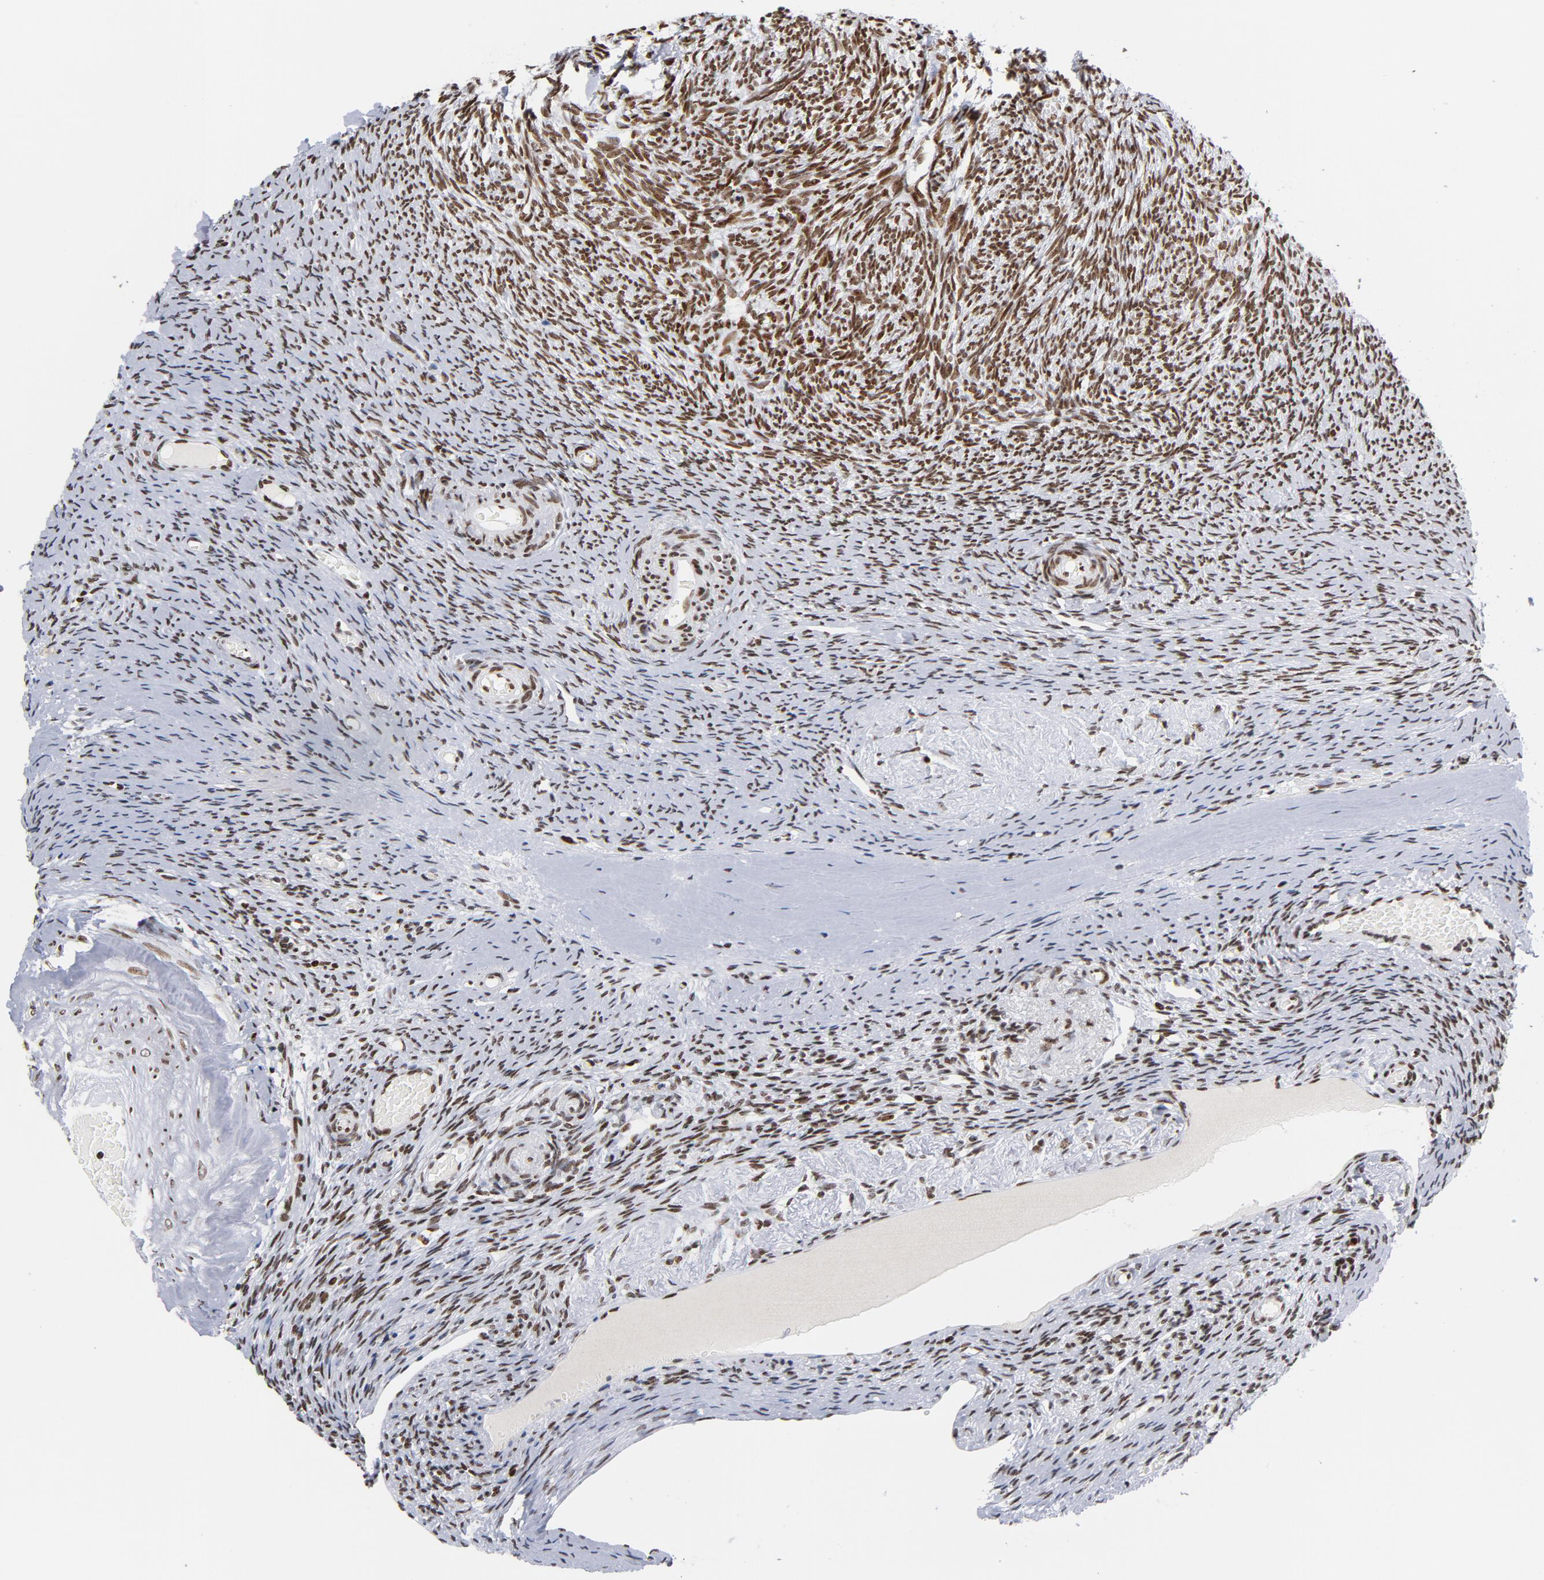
{"staining": {"intensity": "moderate", "quantity": ">75%", "location": "nuclear"}, "tissue": "ovary", "cell_type": "Ovarian stroma cells", "image_type": "normal", "snomed": [{"axis": "morphology", "description": "Normal tissue, NOS"}, {"axis": "topography", "description": "Ovary"}], "caption": "Moderate nuclear expression for a protein is present in approximately >75% of ovarian stroma cells of normal ovary using IHC.", "gene": "TOP2B", "patient": {"sex": "female", "age": 60}}